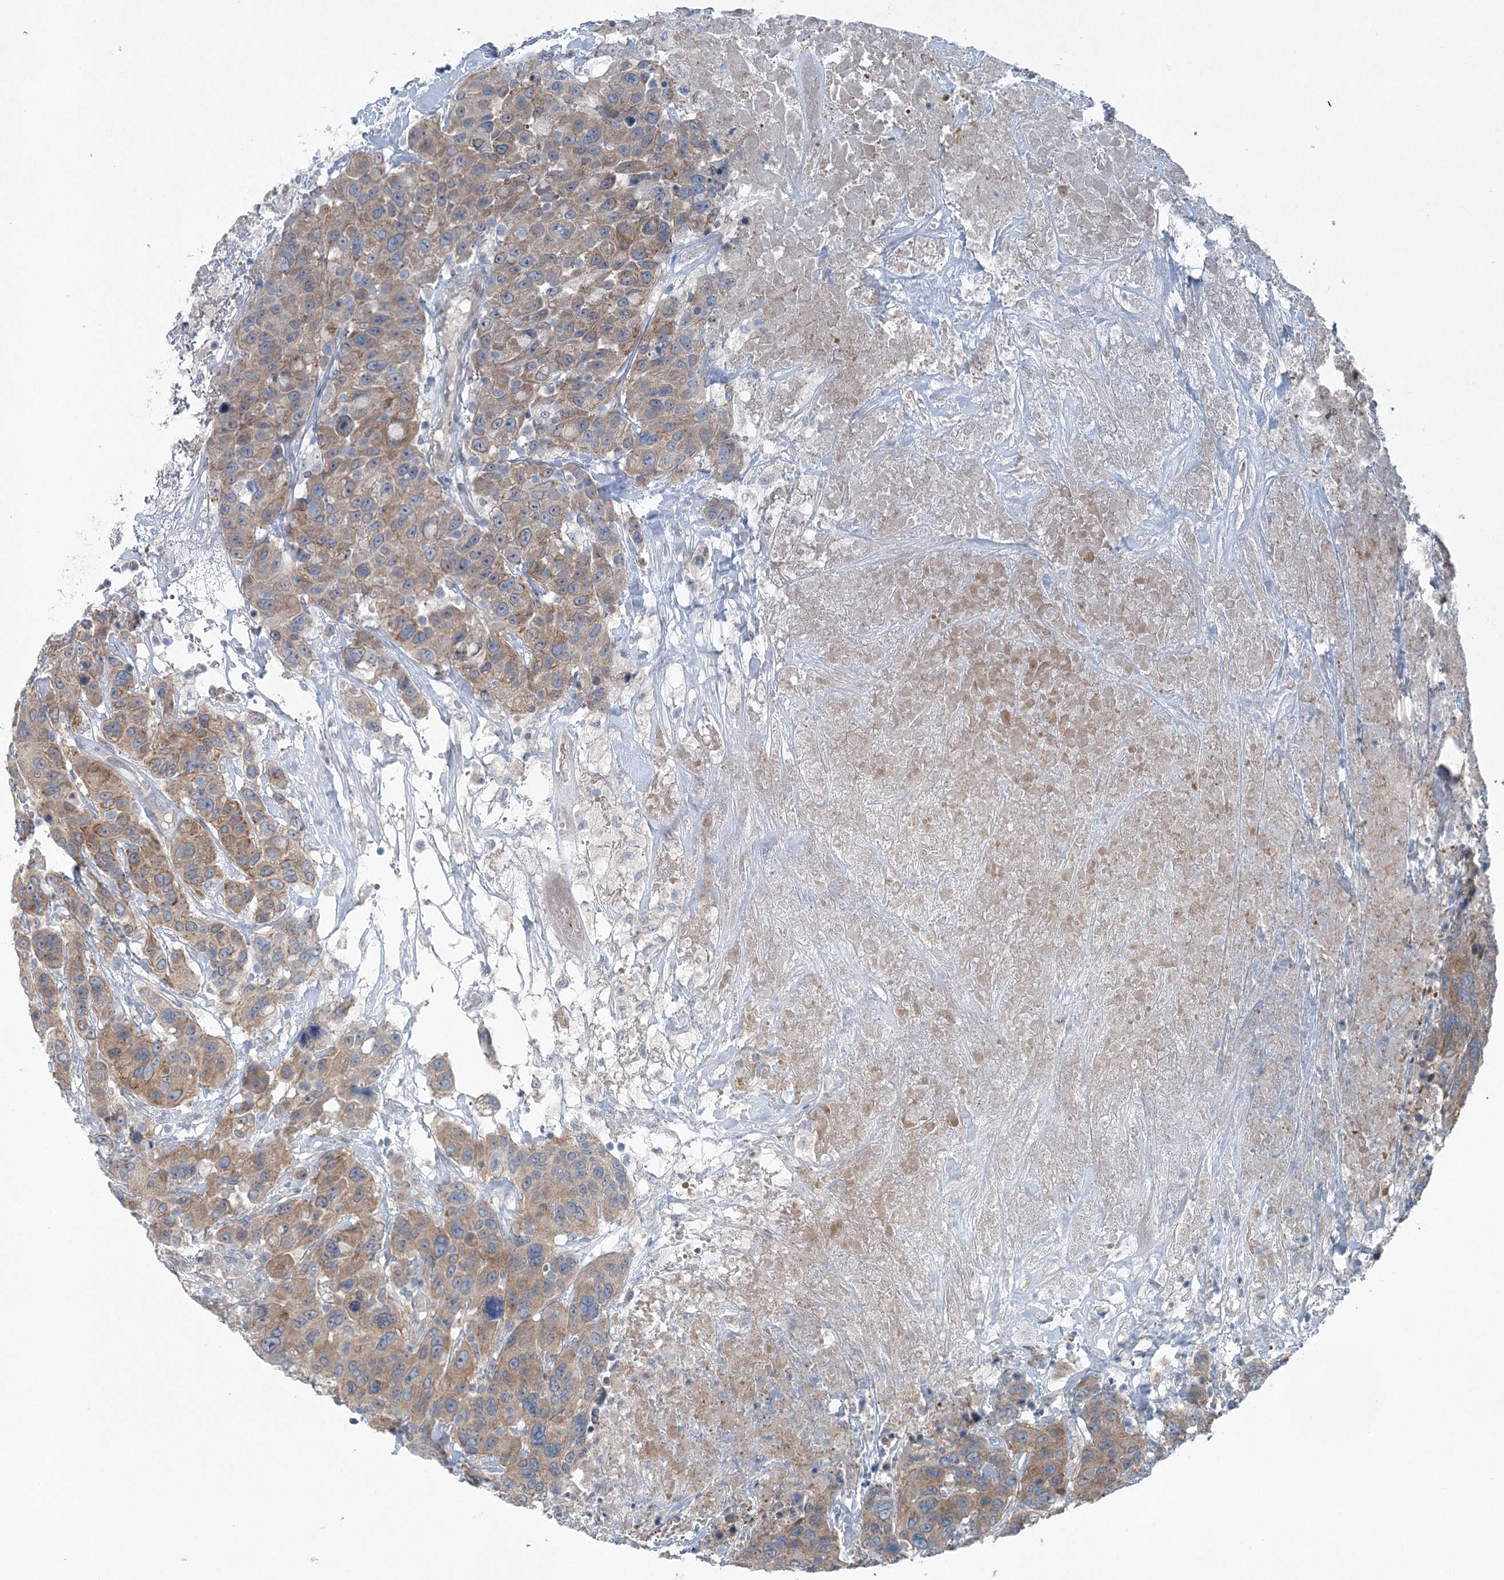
{"staining": {"intensity": "weak", "quantity": ">75%", "location": "cytoplasmic/membranous"}, "tissue": "breast cancer", "cell_type": "Tumor cells", "image_type": "cancer", "snomed": [{"axis": "morphology", "description": "Duct carcinoma"}, {"axis": "topography", "description": "Breast"}], "caption": "Weak cytoplasmic/membranous staining for a protein is seen in about >75% of tumor cells of invasive ductal carcinoma (breast) using IHC.", "gene": "KIAA1586", "patient": {"sex": "female", "age": 37}}